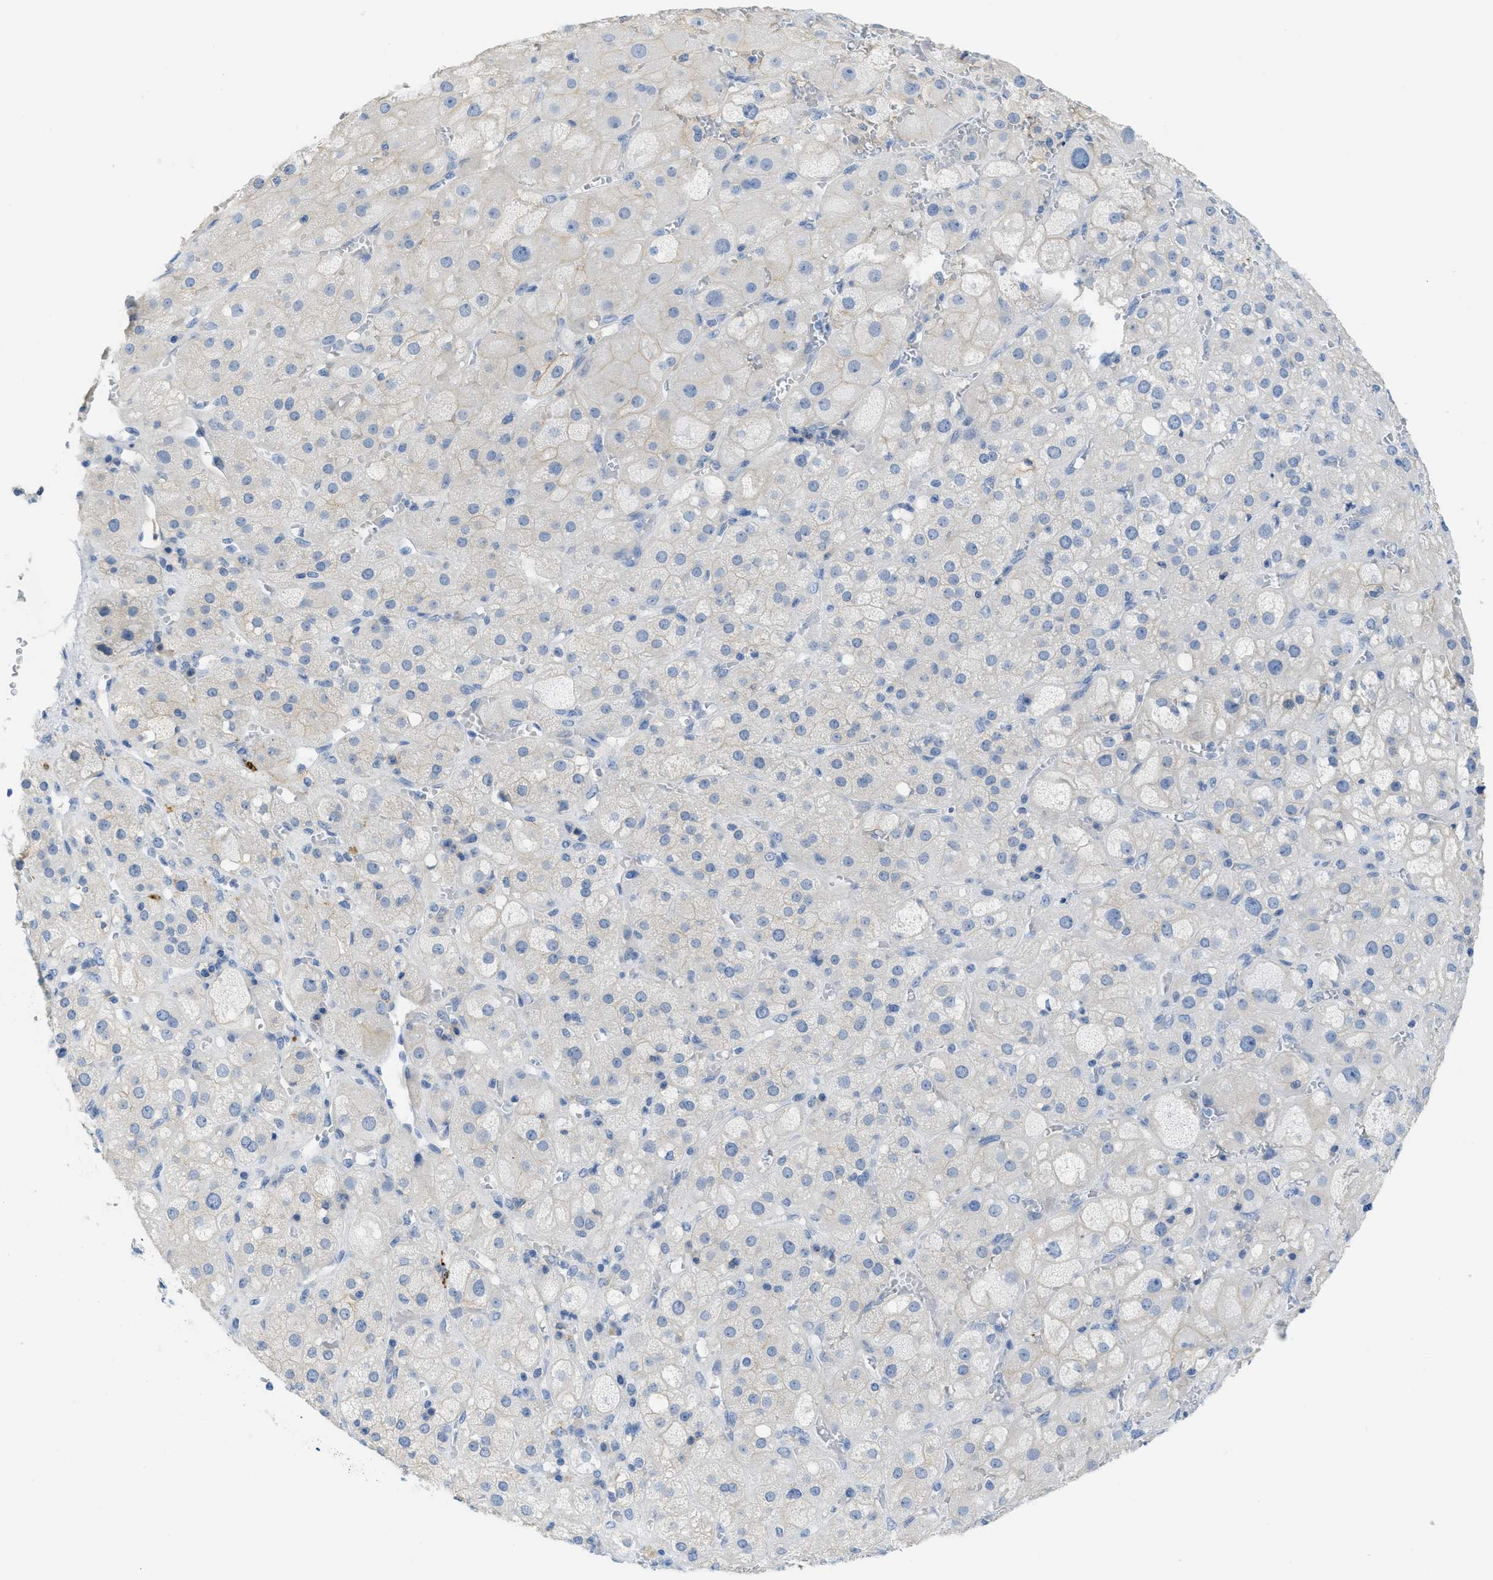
{"staining": {"intensity": "negative", "quantity": "none", "location": "none"}, "tissue": "adrenal gland", "cell_type": "Glandular cells", "image_type": "normal", "snomed": [{"axis": "morphology", "description": "Normal tissue, NOS"}, {"axis": "topography", "description": "Adrenal gland"}], "caption": "Immunohistochemical staining of benign adrenal gland reveals no significant positivity in glandular cells. The staining was performed using DAB to visualize the protein expression in brown, while the nuclei were stained in blue with hematoxylin (Magnification: 20x).", "gene": "CNNM4", "patient": {"sex": "female", "age": 47}}